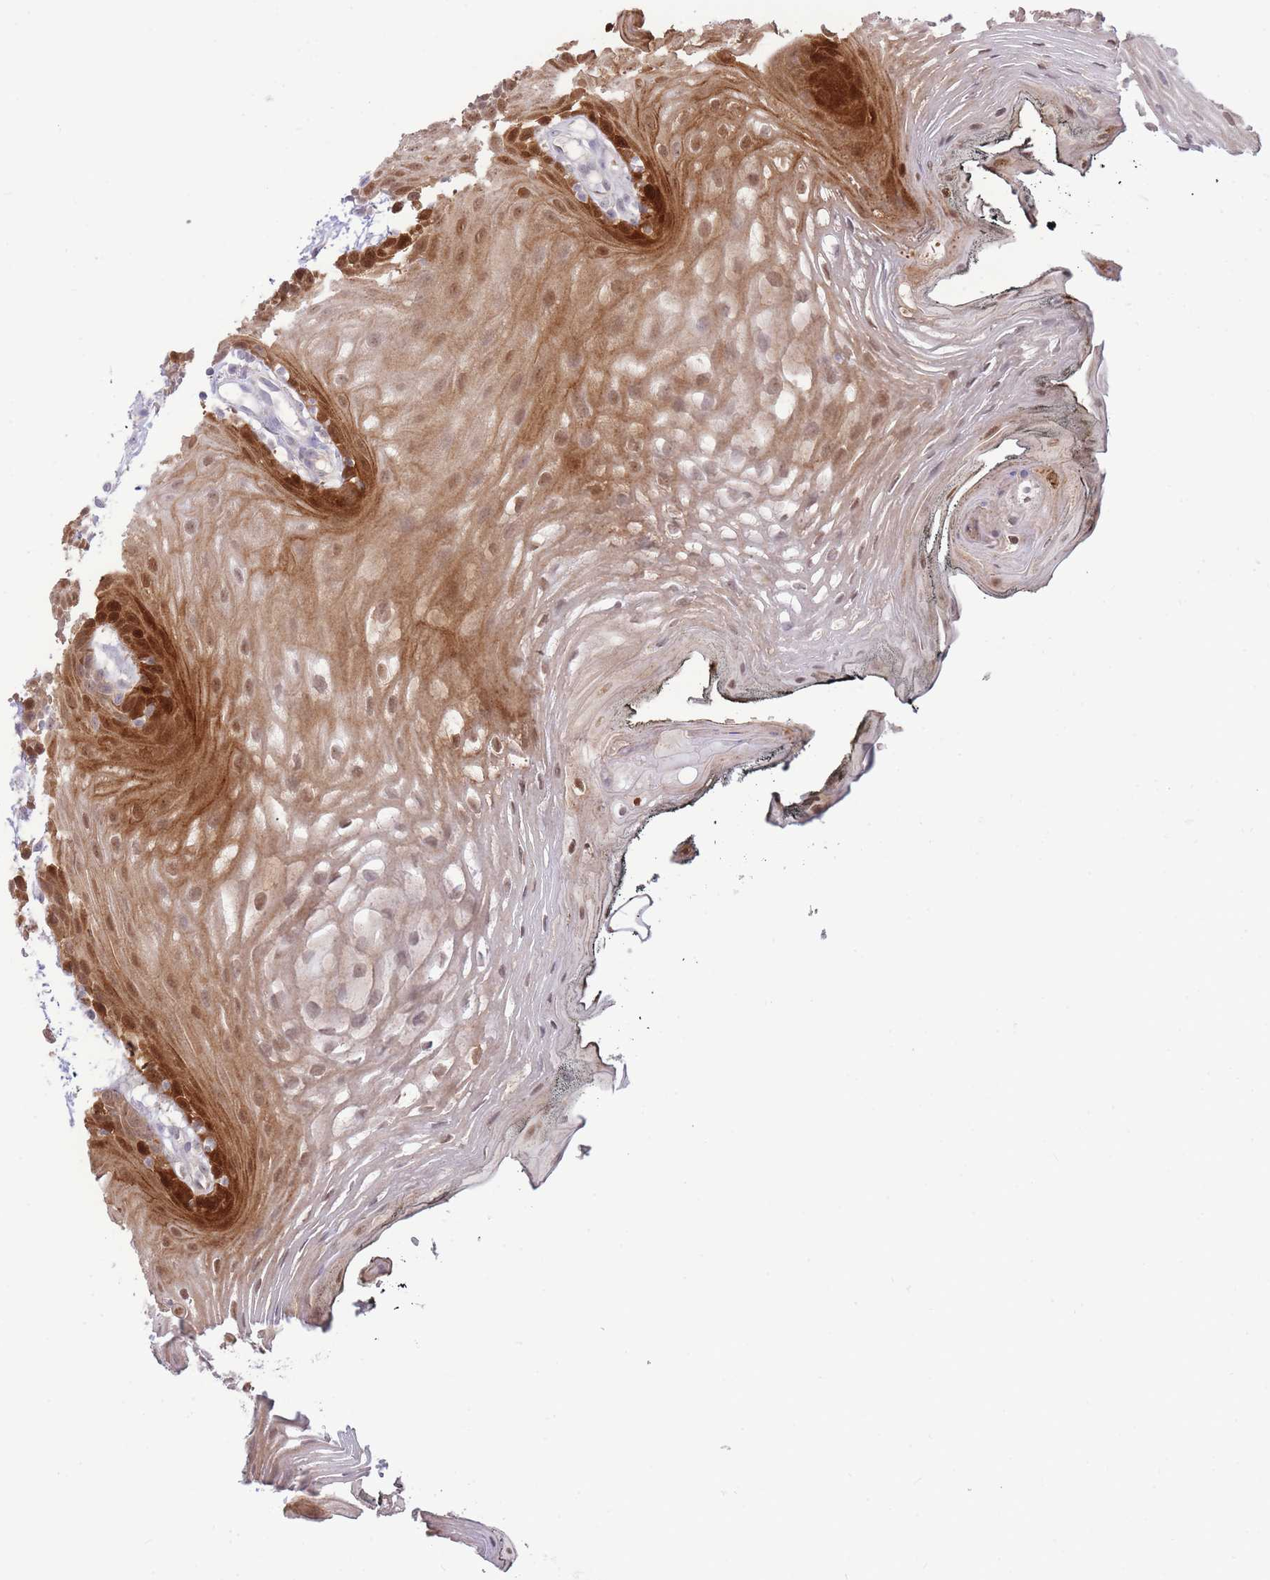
{"staining": {"intensity": "strong", "quantity": "25%-75%", "location": "cytoplasmic/membranous,nuclear"}, "tissue": "oral mucosa", "cell_type": "Squamous epithelial cells", "image_type": "normal", "snomed": [{"axis": "morphology", "description": "Normal tissue, NOS"}, {"axis": "topography", "description": "Oral tissue"}, {"axis": "topography", "description": "Tounge, NOS"}], "caption": "Squamous epithelial cells reveal strong cytoplasmic/membranous,nuclear expression in about 25%-75% of cells in benign oral mucosa.", "gene": "FBXO46", "patient": {"sex": "female", "age": 81}}